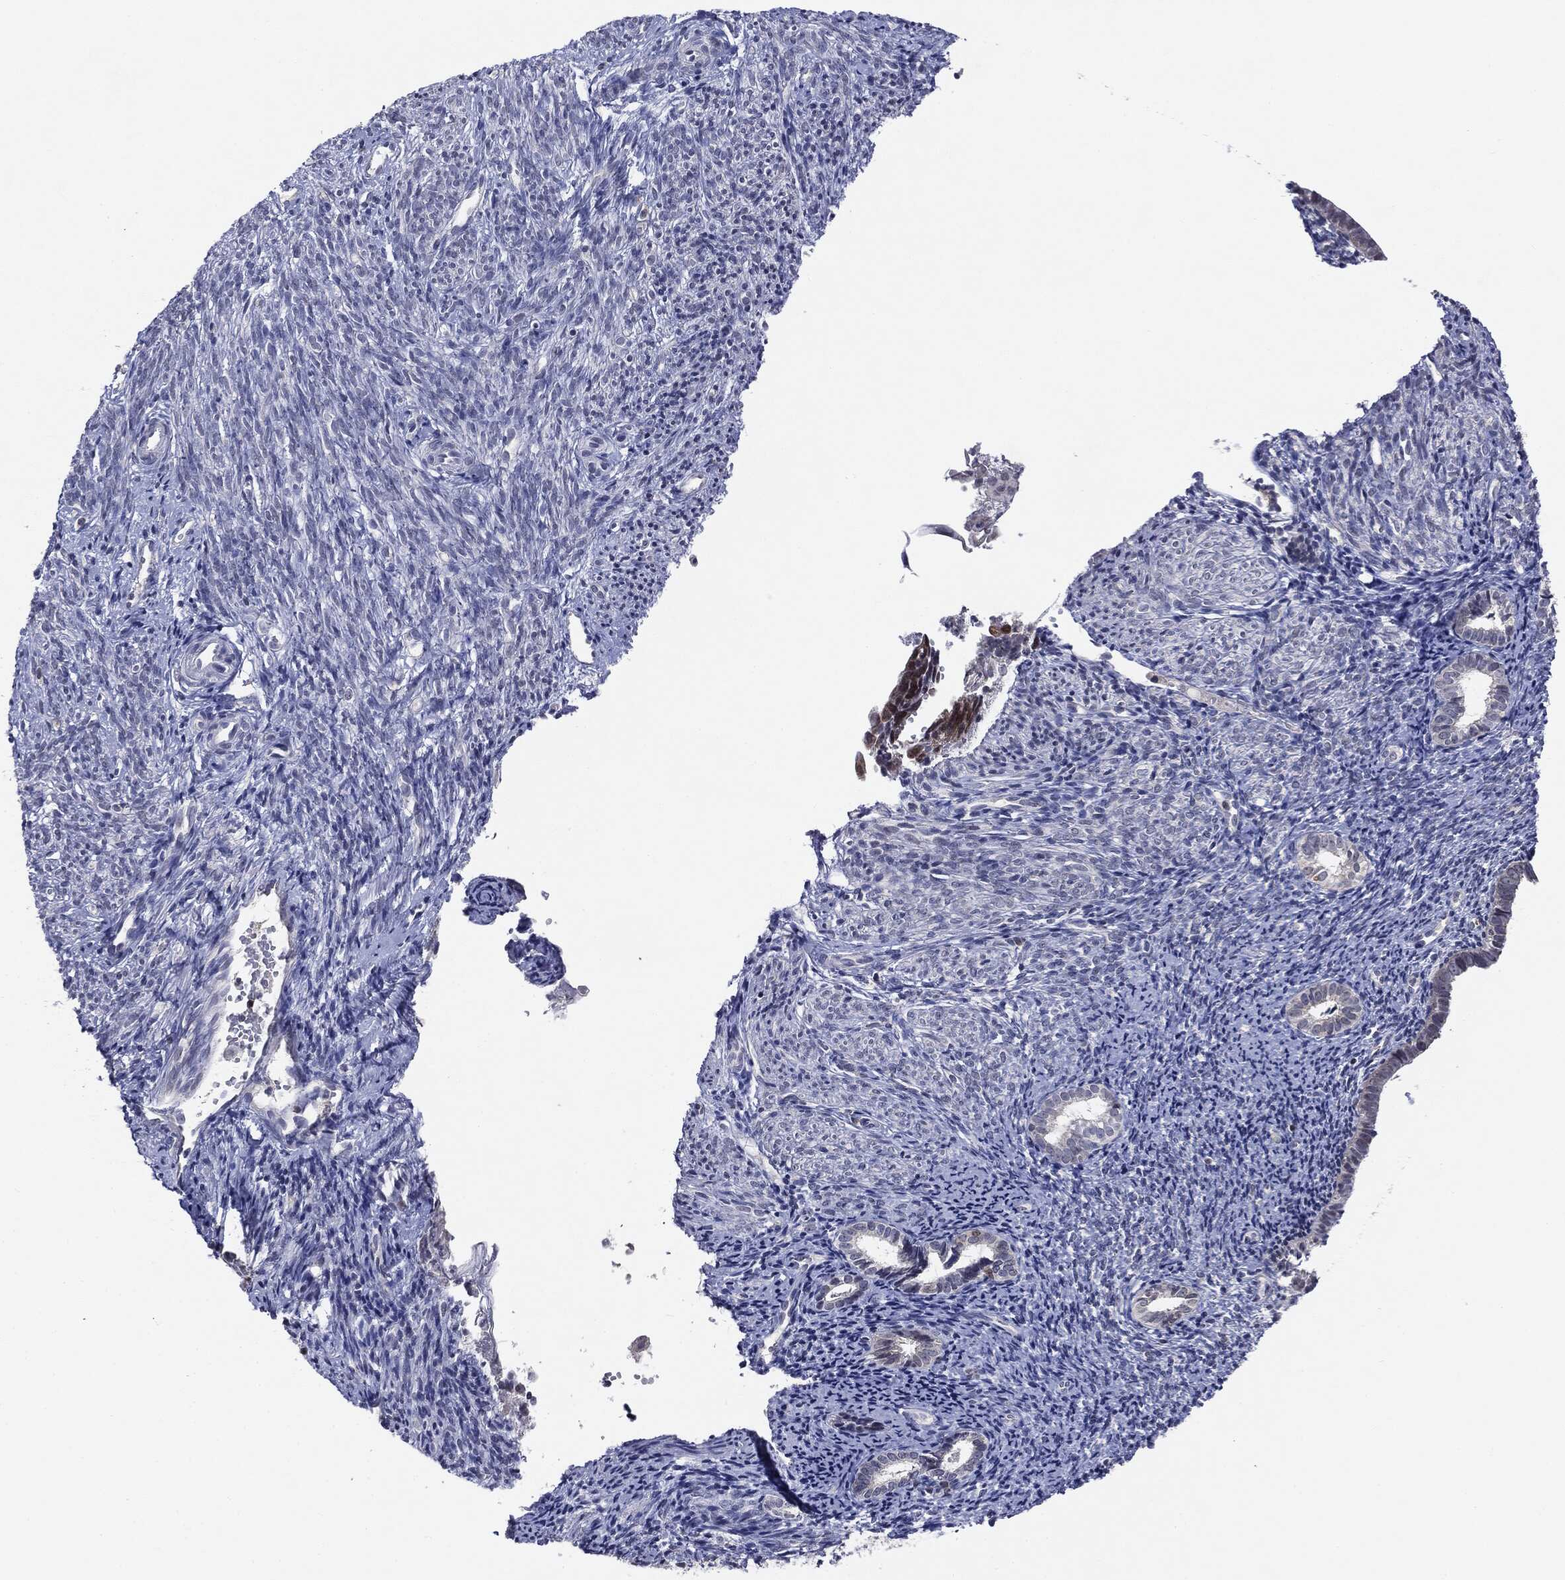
{"staining": {"intensity": "moderate", "quantity": "<25%", "location": "cytoplasmic/membranous"}, "tissue": "endometrial cancer", "cell_type": "Tumor cells", "image_type": "cancer", "snomed": [{"axis": "morphology", "description": "Adenocarcinoma, NOS"}, {"axis": "topography", "description": "Endometrium"}], "caption": "High-power microscopy captured an IHC photomicrograph of endometrial cancer, revealing moderate cytoplasmic/membranous staining in approximately <25% of tumor cells.", "gene": "KIF2C", "patient": {"sex": "female", "age": 56}}